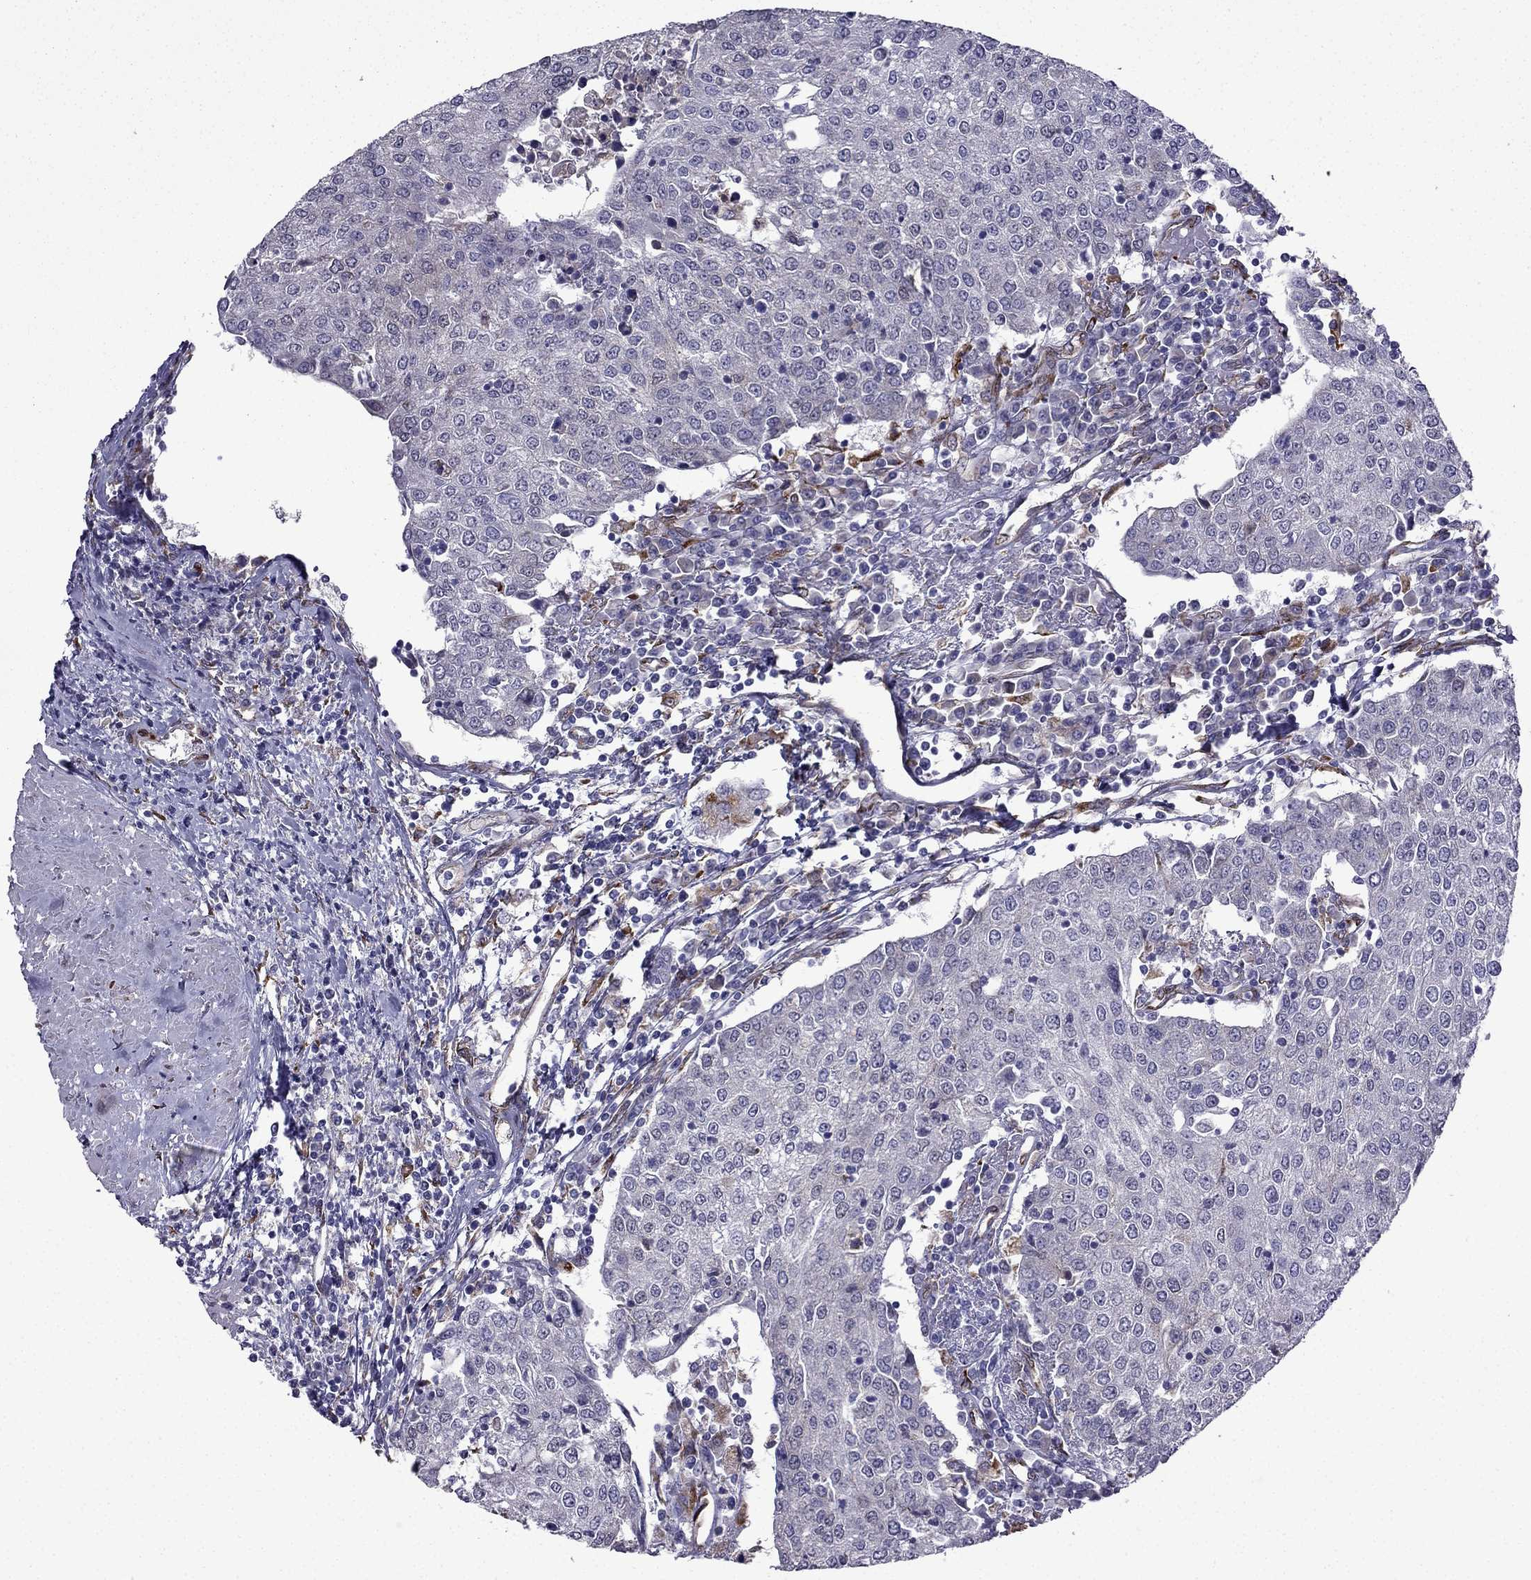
{"staining": {"intensity": "negative", "quantity": "none", "location": "none"}, "tissue": "urothelial cancer", "cell_type": "Tumor cells", "image_type": "cancer", "snomed": [{"axis": "morphology", "description": "Urothelial carcinoma, High grade"}, {"axis": "topography", "description": "Urinary bladder"}], "caption": "There is no significant staining in tumor cells of high-grade urothelial carcinoma. (DAB (3,3'-diaminobenzidine) immunohistochemistry with hematoxylin counter stain).", "gene": "IKBIP", "patient": {"sex": "female", "age": 85}}